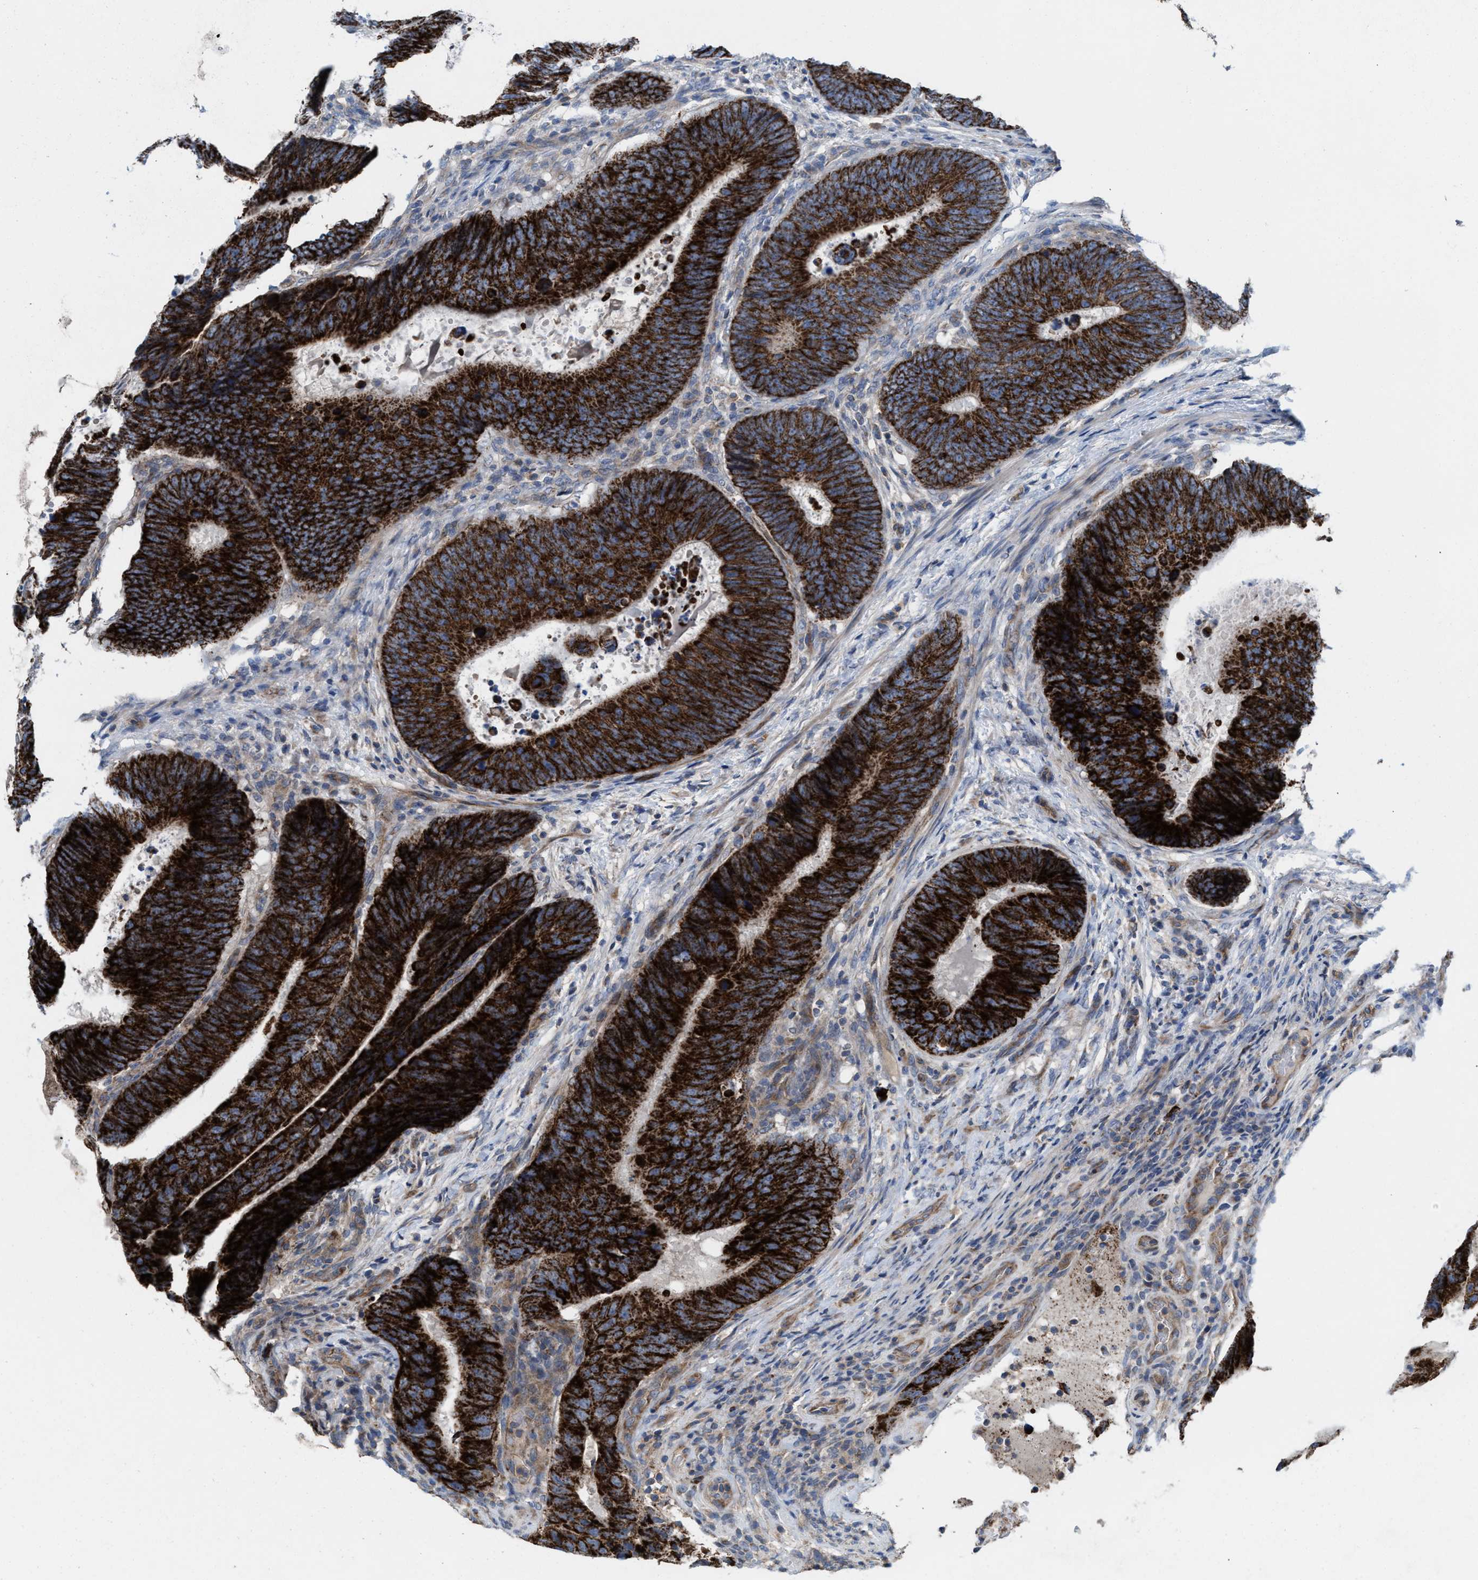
{"staining": {"intensity": "strong", "quantity": ">75%", "location": "cytoplasmic/membranous"}, "tissue": "colorectal cancer", "cell_type": "Tumor cells", "image_type": "cancer", "snomed": [{"axis": "morphology", "description": "Adenocarcinoma, NOS"}, {"axis": "topography", "description": "Colon"}], "caption": "Immunohistochemical staining of human adenocarcinoma (colorectal) reveals high levels of strong cytoplasmic/membranous protein expression in about >75% of tumor cells.", "gene": "MRM1", "patient": {"sex": "male", "age": 56}}